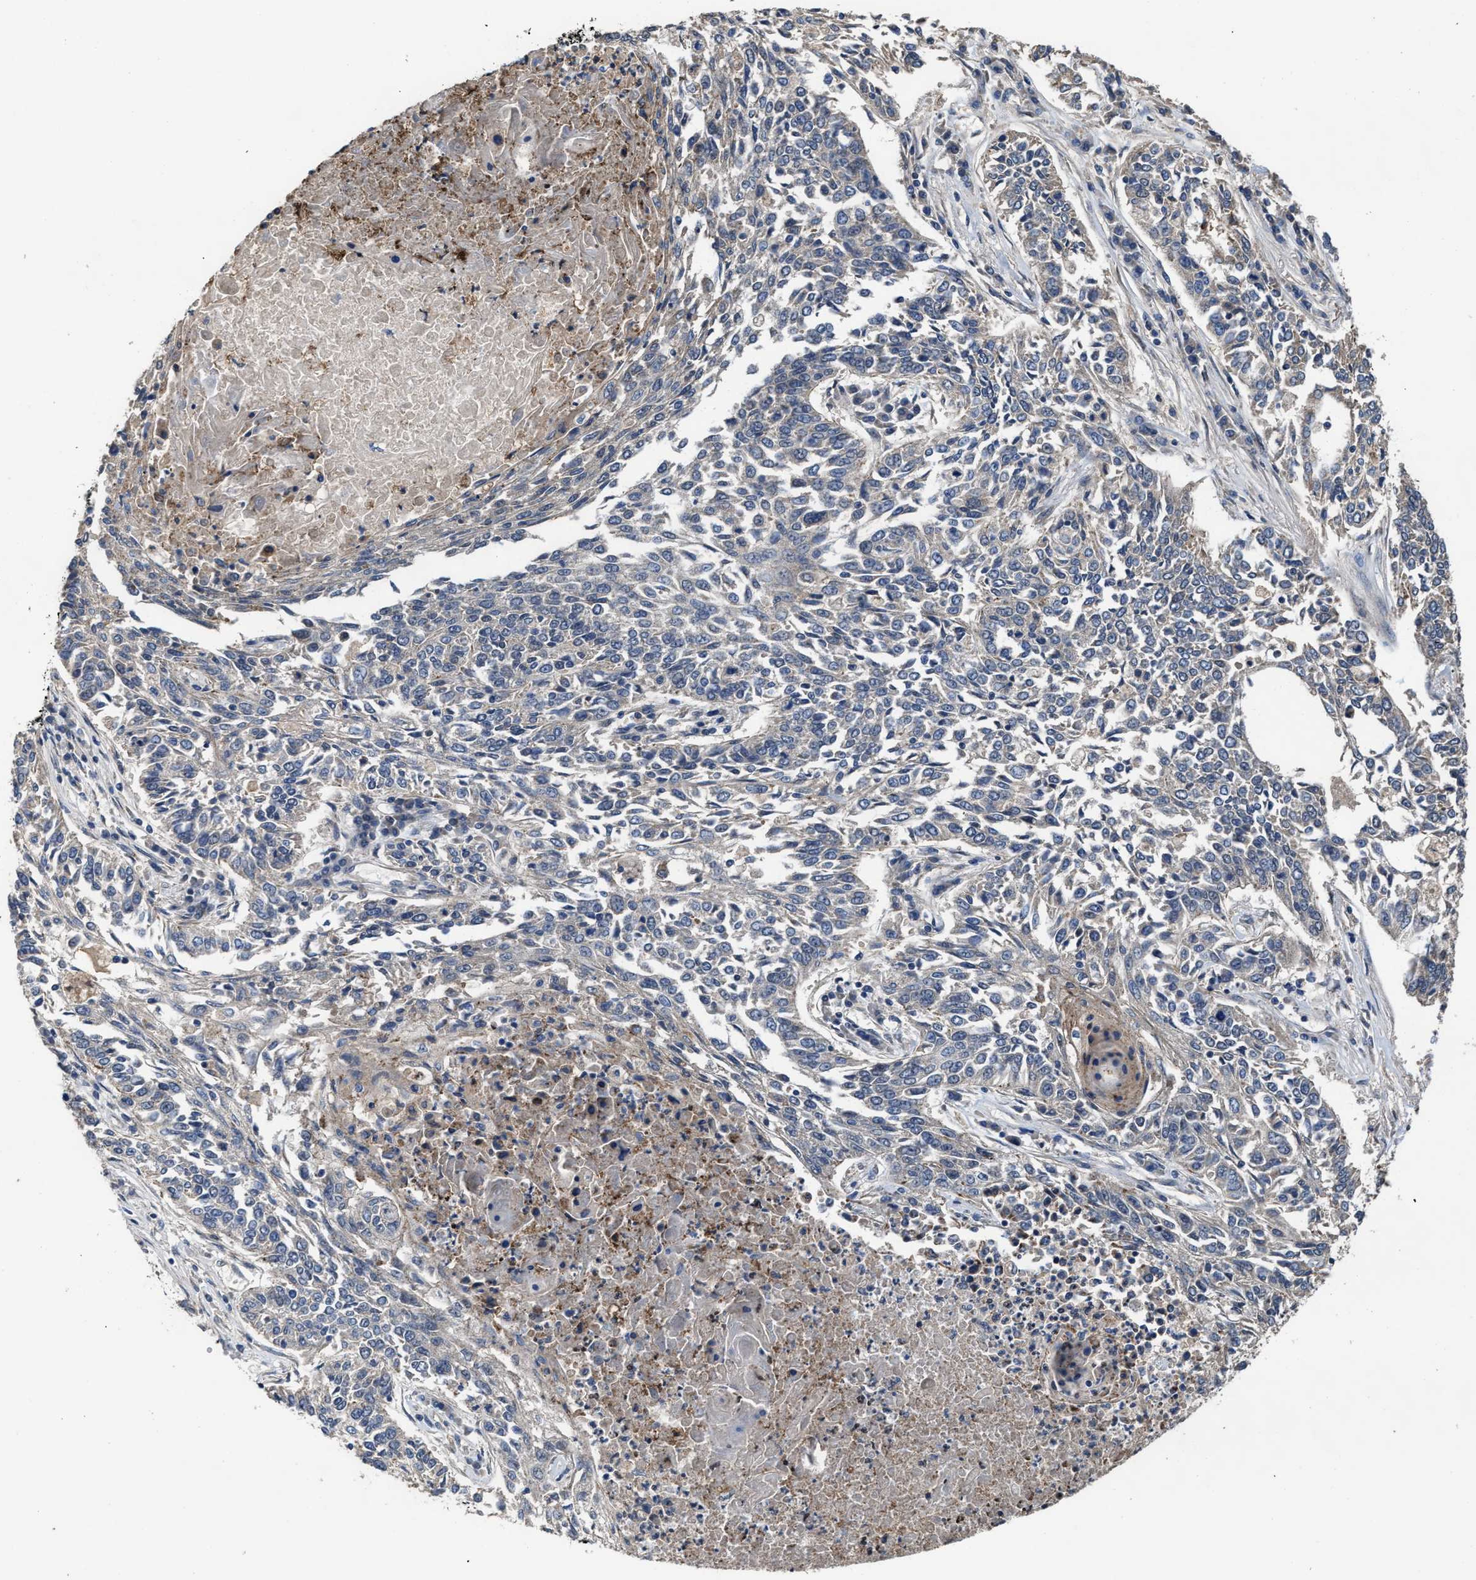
{"staining": {"intensity": "negative", "quantity": "none", "location": "none"}, "tissue": "lung cancer", "cell_type": "Tumor cells", "image_type": "cancer", "snomed": [{"axis": "morphology", "description": "Normal tissue, NOS"}, {"axis": "morphology", "description": "Squamous cell carcinoma, NOS"}, {"axis": "topography", "description": "Cartilage tissue"}, {"axis": "topography", "description": "Bronchus"}, {"axis": "topography", "description": "Lung"}], "caption": "Immunohistochemistry photomicrograph of neoplastic tissue: human lung cancer (squamous cell carcinoma) stained with DAB exhibits no significant protein staining in tumor cells.", "gene": "ZNF20", "patient": {"sex": "female", "age": 49}}